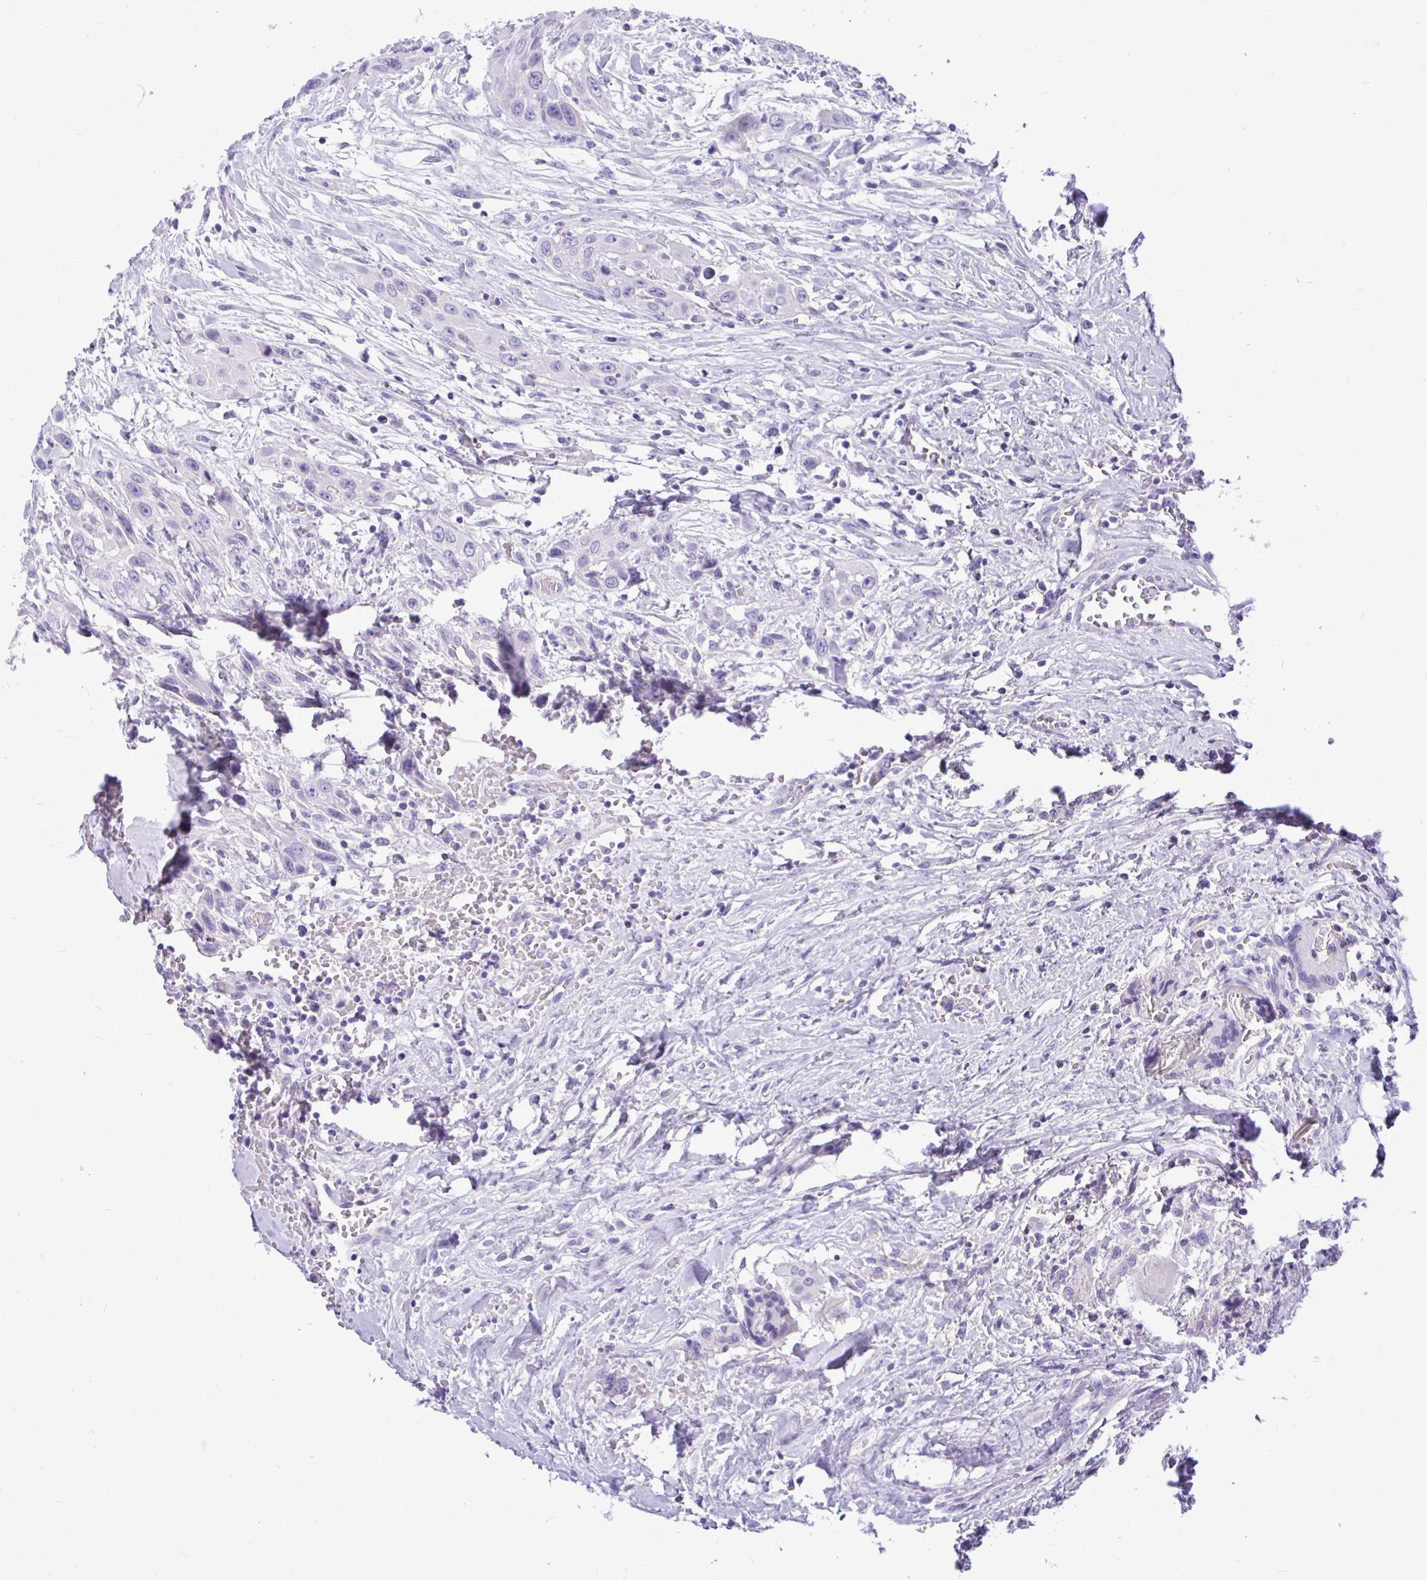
{"staining": {"intensity": "negative", "quantity": "none", "location": "none"}, "tissue": "head and neck cancer", "cell_type": "Tumor cells", "image_type": "cancer", "snomed": [{"axis": "morphology", "description": "Squamous cell carcinoma, NOS"}, {"axis": "topography", "description": "Head-Neck"}], "caption": "DAB (3,3'-diaminobenzidine) immunohistochemical staining of head and neck cancer reveals no significant positivity in tumor cells. The staining is performed using DAB brown chromogen with nuclei counter-stained in using hematoxylin.", "gene": "ABCG2", "patient": {"sex": "male", "age": 81}}